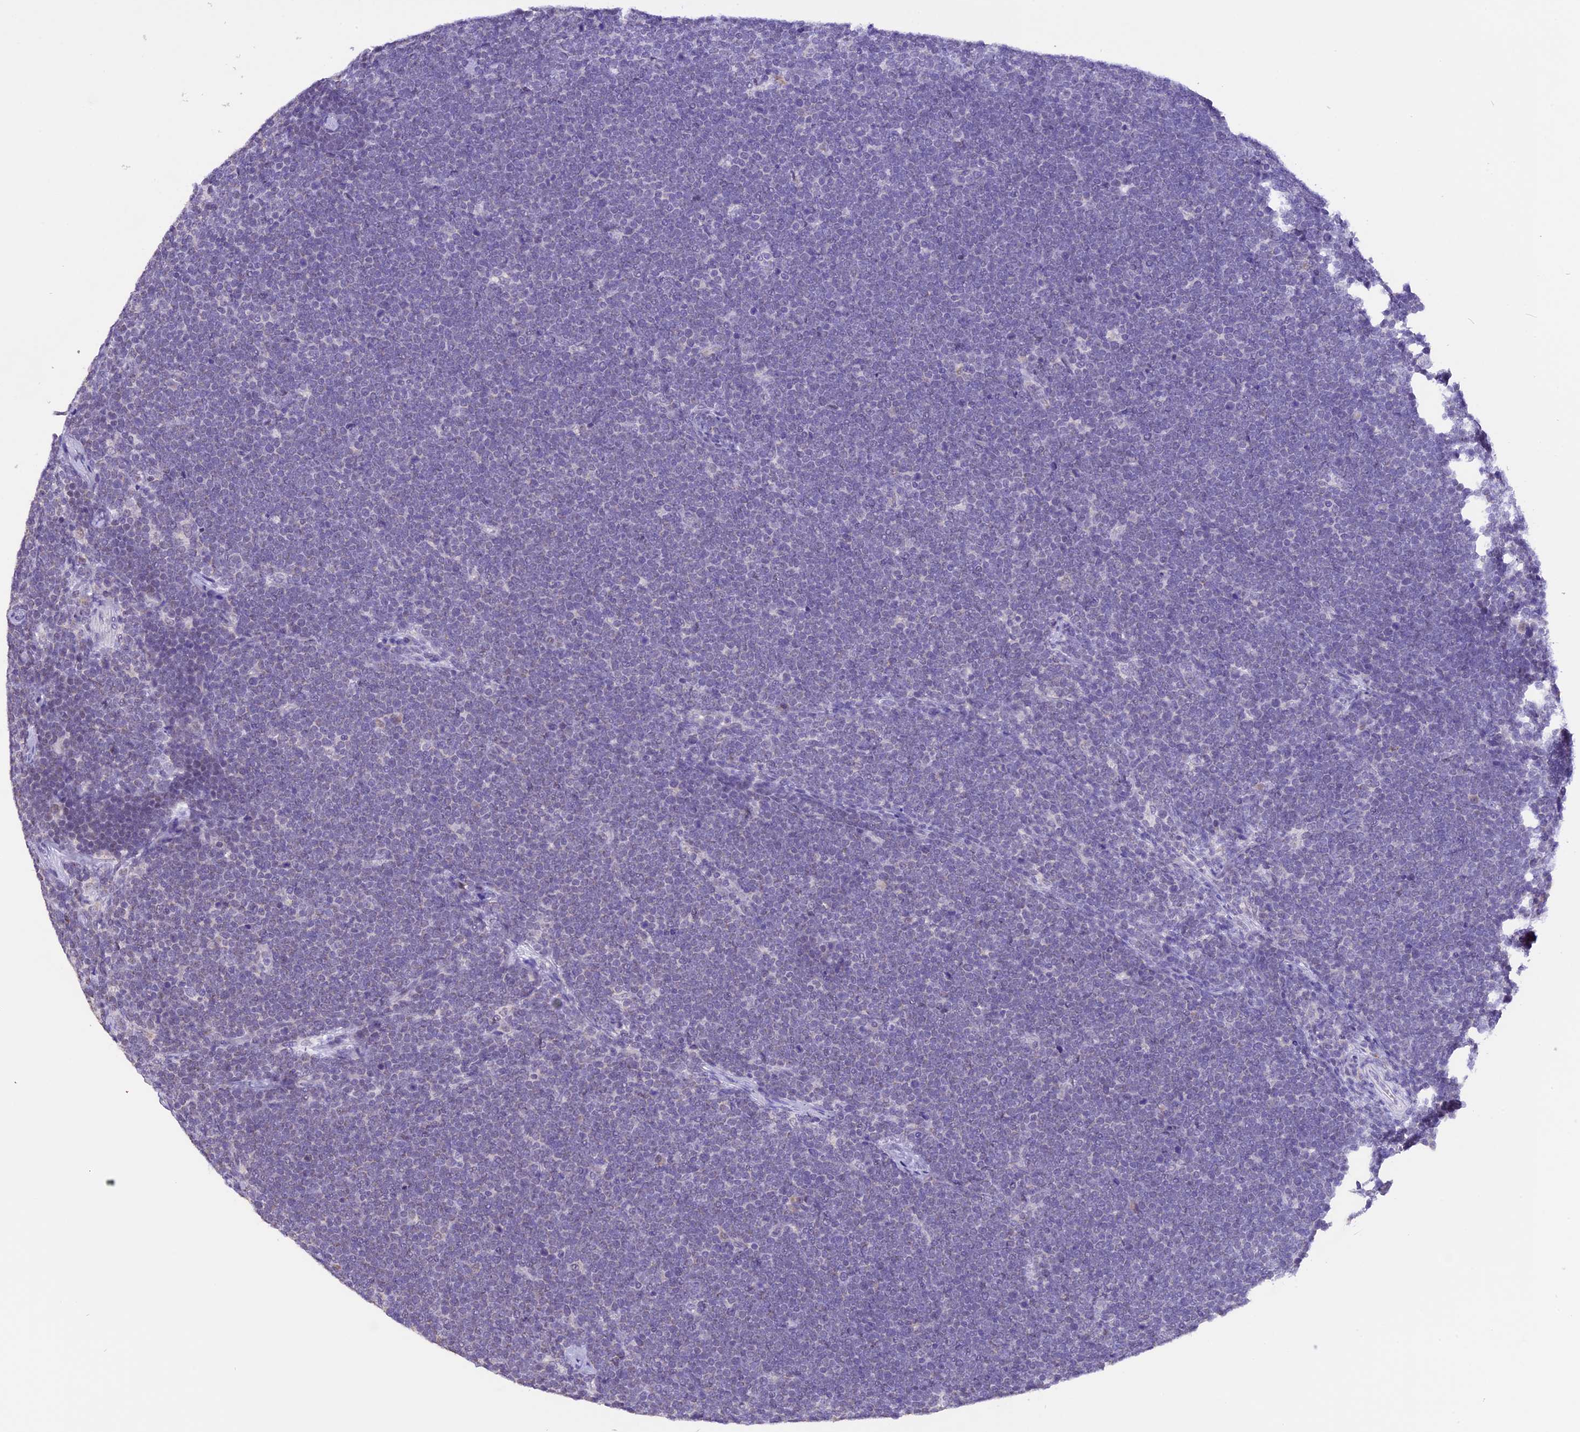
{"staining": {"intensity": "negative", "quantity": "none", "location": "none"}, "tissue": "lymphoma", "cell_type": "Tumor cells", "image_type": "cancer", "snomed": [{"axis": "morphology", "description": "Malignant lymphoma, non-Hodgkin's type, High grade"}, {"axis": "topography", "description": "Lymph node"}], "caption": "Human lymphoma stained for a protein using IHC shows no positivity in tumor cells.", "gene": "AHSP", "patient": {"sex": "male", "age": 13}}